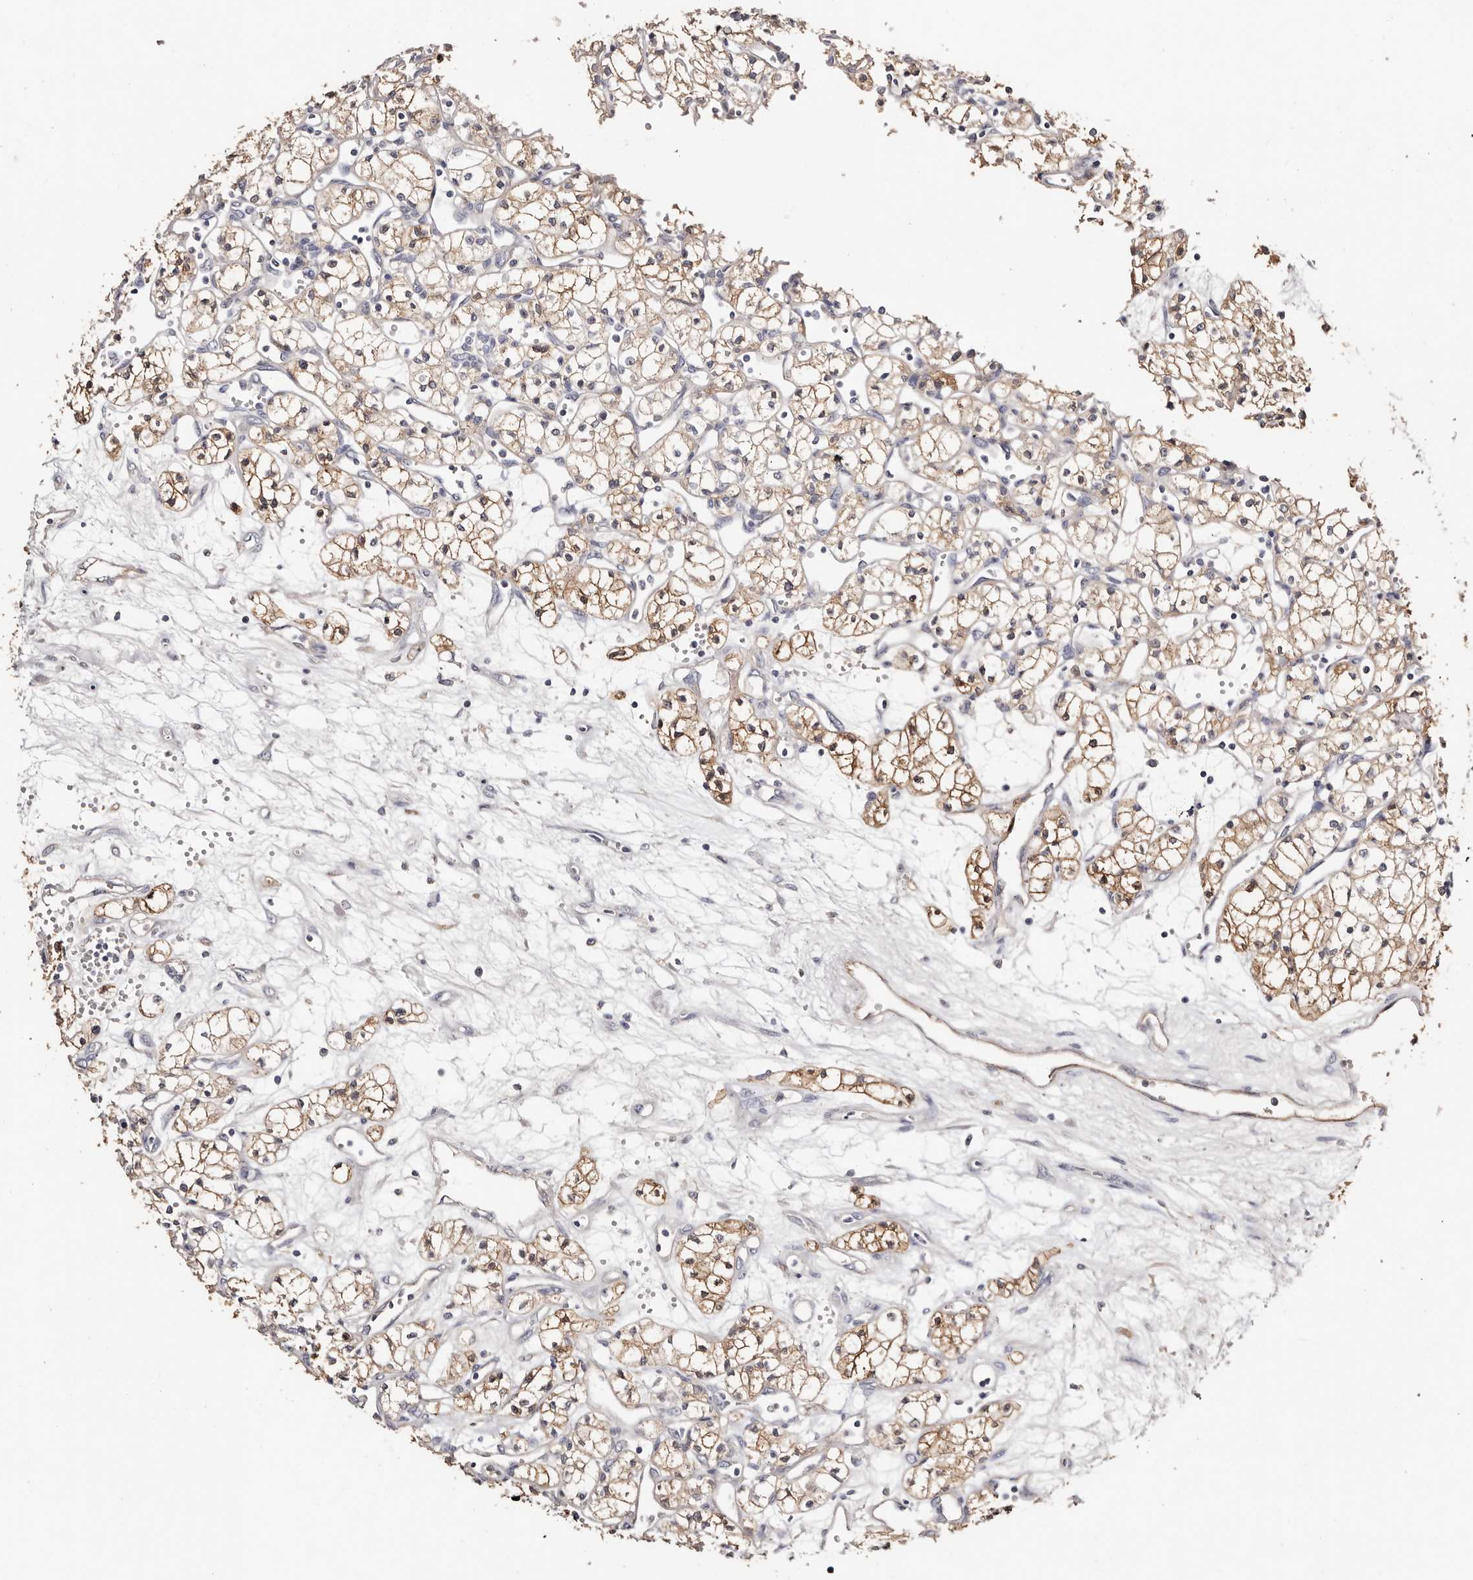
{"staining": {"intensity": "moderate", "quantity": ">75%", "location": "cytoplasmic/membranous"}, "tissue": "renal cancer", "cell_type": "Tumor cells", "image_type": "cancer", "snomed": [{"axis": "morphology", "description": "Adenocarcinoma, NOS"}, {"axis": "topography", "description": "Kidney"}], "caption": "This is an image of immunohistochemistry (IHC) staining of renal adenocarcinoma, which shows moderate positivity in the cytoplasmic/membranous of tumor cells.", "gene": "TGM2", "patient": {"sex": "male", "age": 59}}